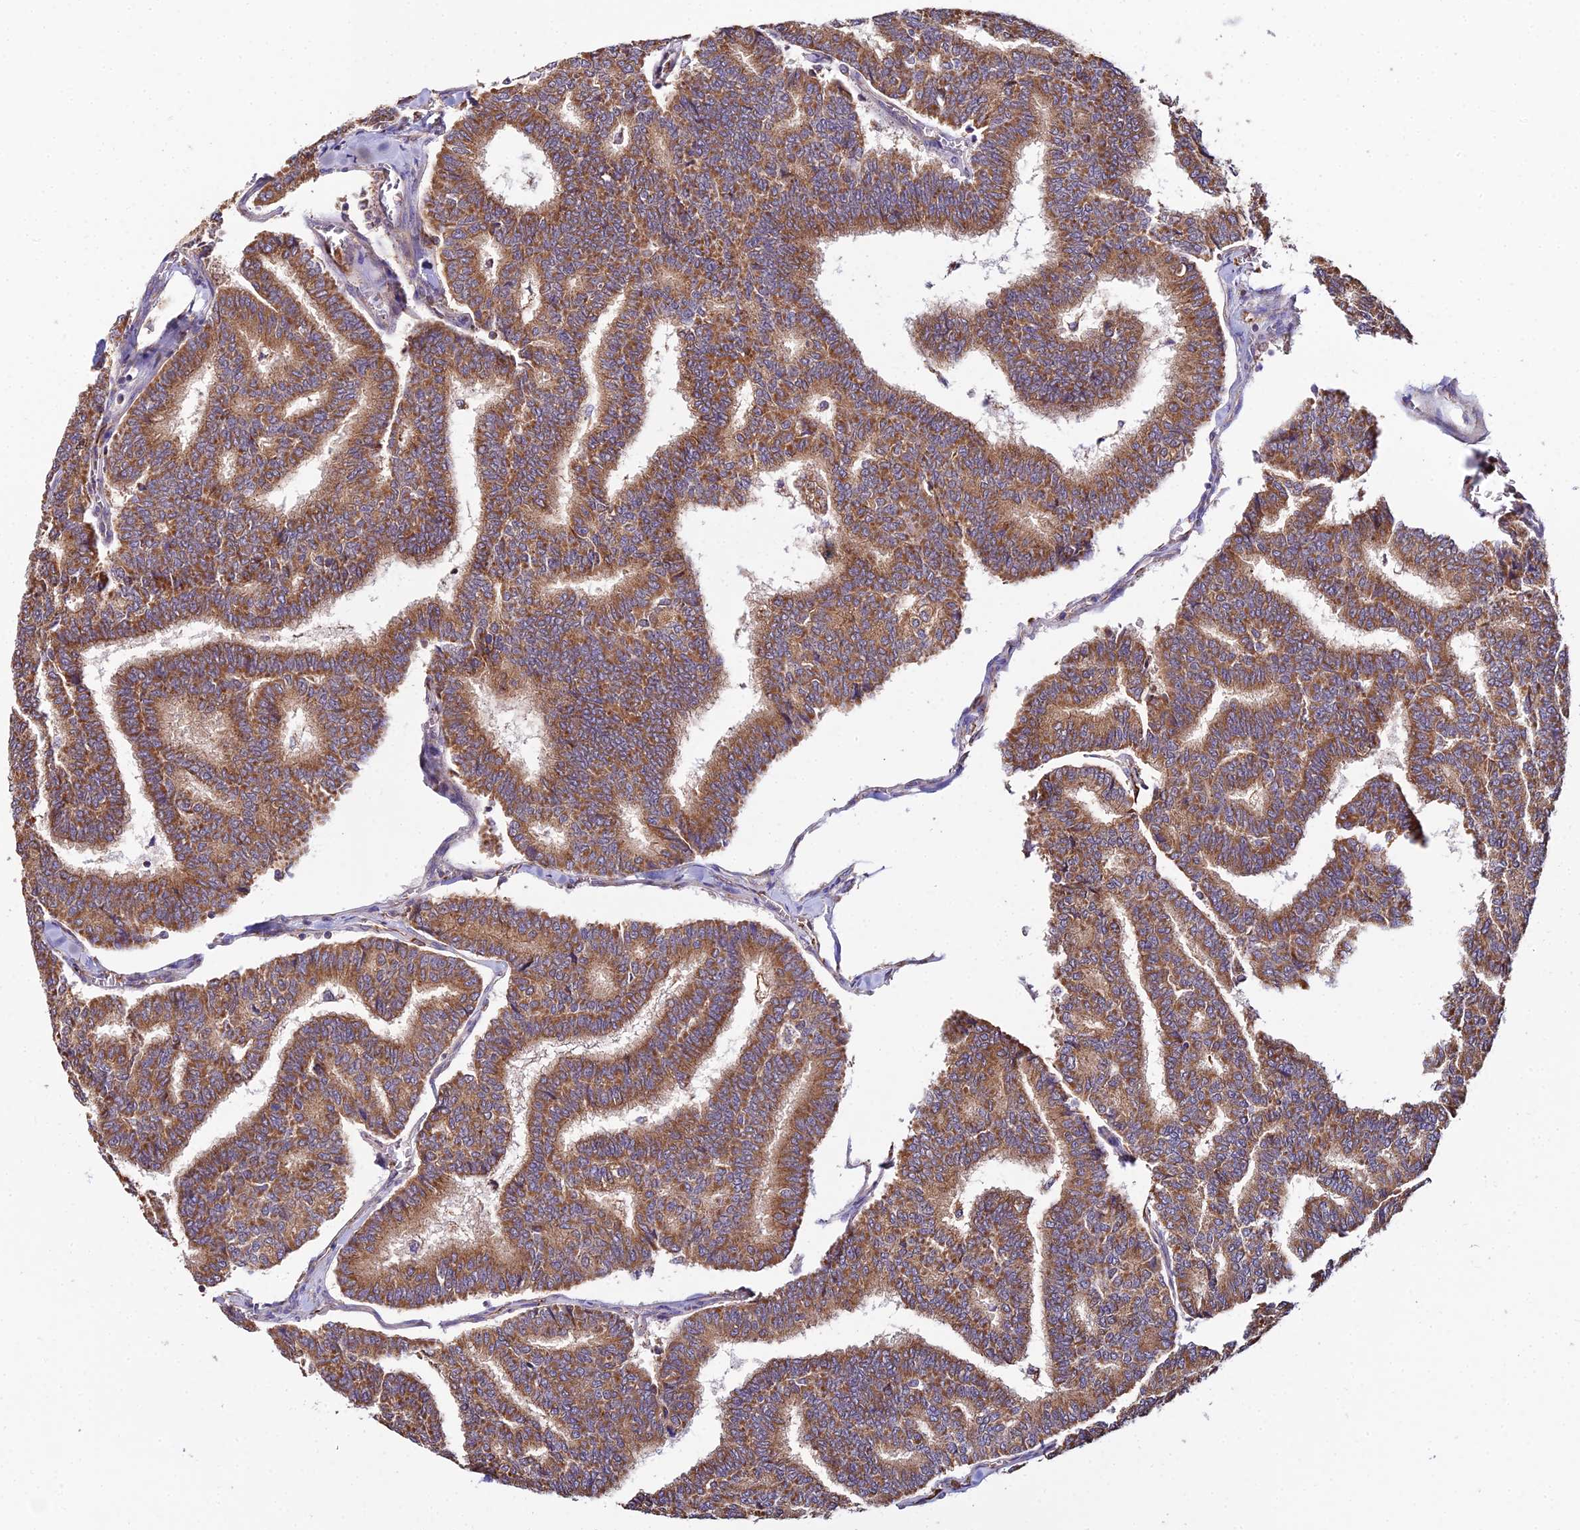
{"staining": {"intensity": "moderate", "quantity": ">75%", "location": "cytoplasmic/membranous"}, "tissue": "thyroid cancer", "cell_type": "Tumor cells", "image_type": "cancer", "snomed": [{"axis": "morphology", "description": "Papillary adenocarcinoma, NOS"}, {"axis": "topography", "description": "Thyroid gland"}], "caption": "Thyroid cancer (papillary adenocarcinoma) tissue demonstrates moderate cytoplasmic/membranous positivity in about >75% of tumor cells, visualized by immunohistochemistry. The protein is stained brown, and the nuclei are stained in blue (DAB IHC with brightfield microscopy, high magnification).", "gene": "PEX19", "patient": {"sex": "female", "age": 35}}